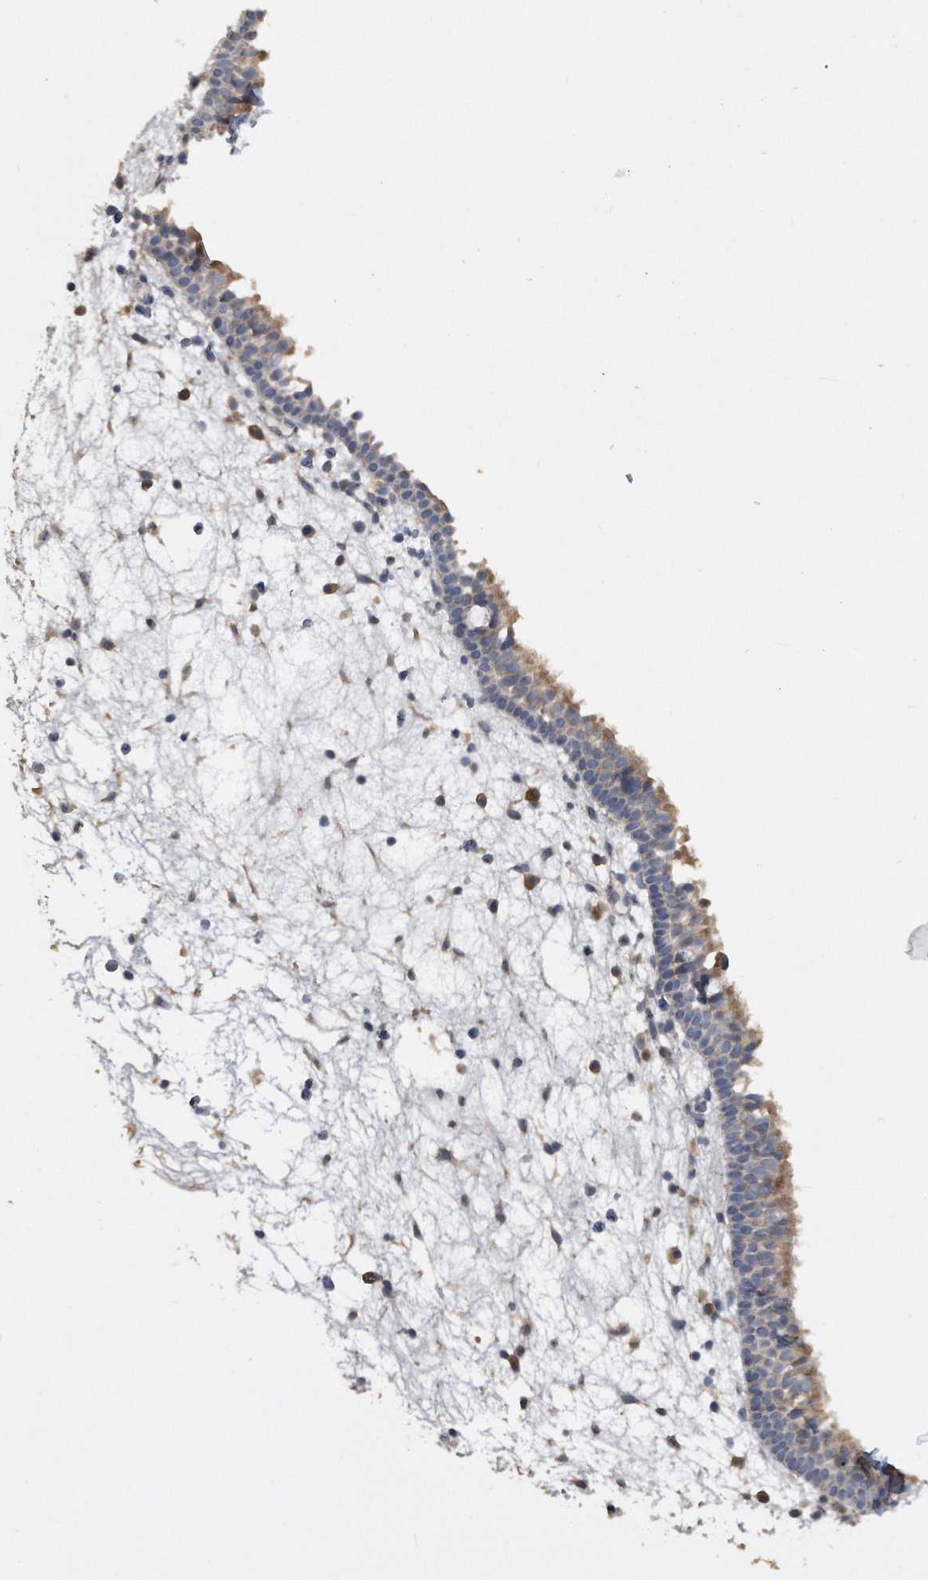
{"staining": {"intensity": "weak", "quantity": "25%-75%", "location": "cytoplasmic/membranous"}, "tissue": "nasopharynx", "cell_type": "Respiratory epithelial cells", "image_type": "normal", "snomed": [{"axis": "morphology", "description": "Normal tissue, NOS"}, {"axis": "morphology", "description": "Inflammation, NOS"}, {"axis": "morphology", "description": "Malignant melanoma, Metastatic site"}, {"axis": "topography", "description": "Nasopharynx"}], "caption": "A low amount of weak cytoplasmic/membranous staining is appreciated in approximately 25%-75% of respiratory epithelial cells in normal nasopharynx. (brown staining indicates protein expression, while blue staining denotes nuclei).", "gene": "PCLO", "patient": {"sex": "male", "age": 70}}